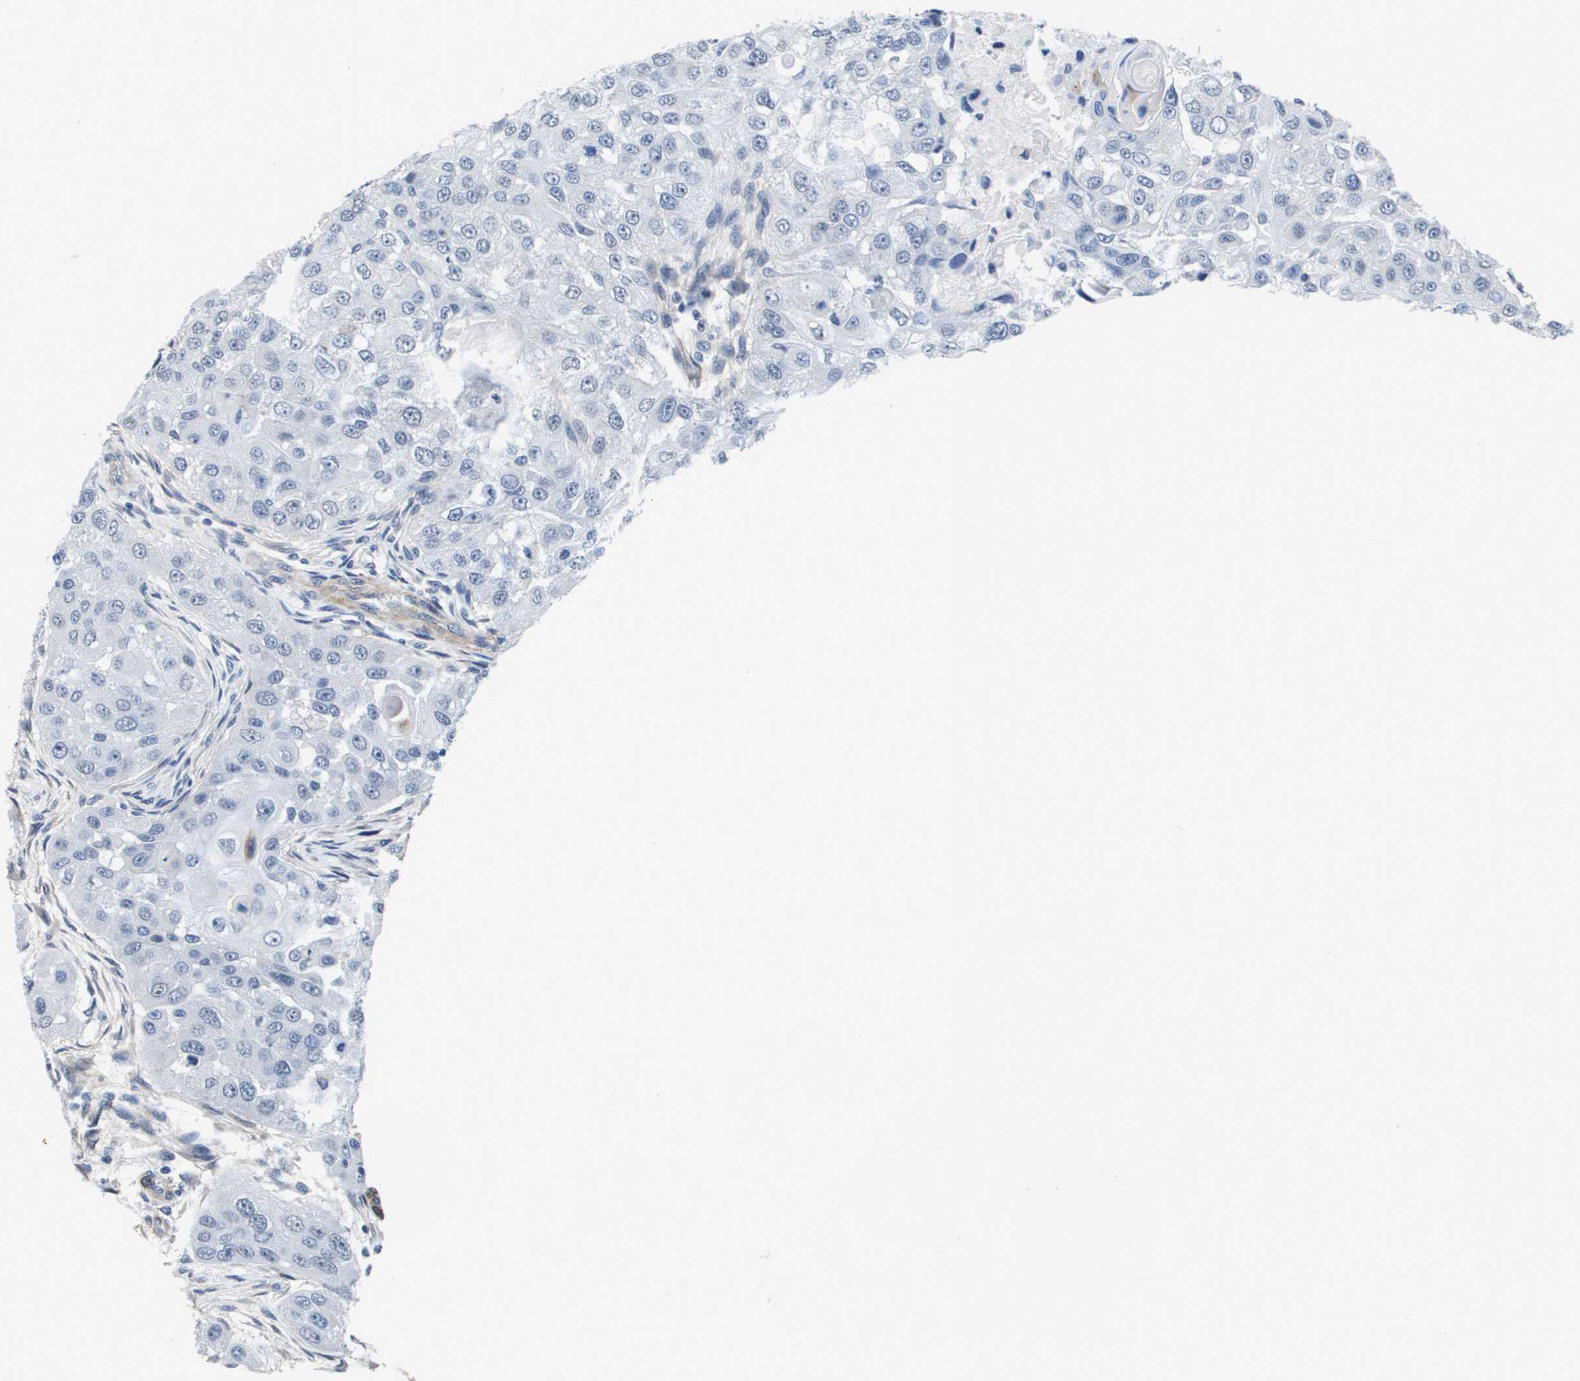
{"staining": {"intensity": "negative", "quantity": "none", "location": "none"}, "tissue": "head and neck cancer", "cell_type": "Tumor cells", "image_type": "cancer", "snomed": [{"axis": "morphology", "description": "Normal tissue, NOS"}, {"axis": "morphology", "description": "Squamous cell carcinoma, NOS"}, {"axis": "topography", "description": "Skeletal muscle"}, {"axis": "topography", "description": "Head-Neck"}], "caption": "Immunohistochemistry of head and neck cancer (squamous cell carcinoma) demonstrates no positivity in tumor cells.", "gene": "LPP", "patient": {"sex": "male", "age": 51}}